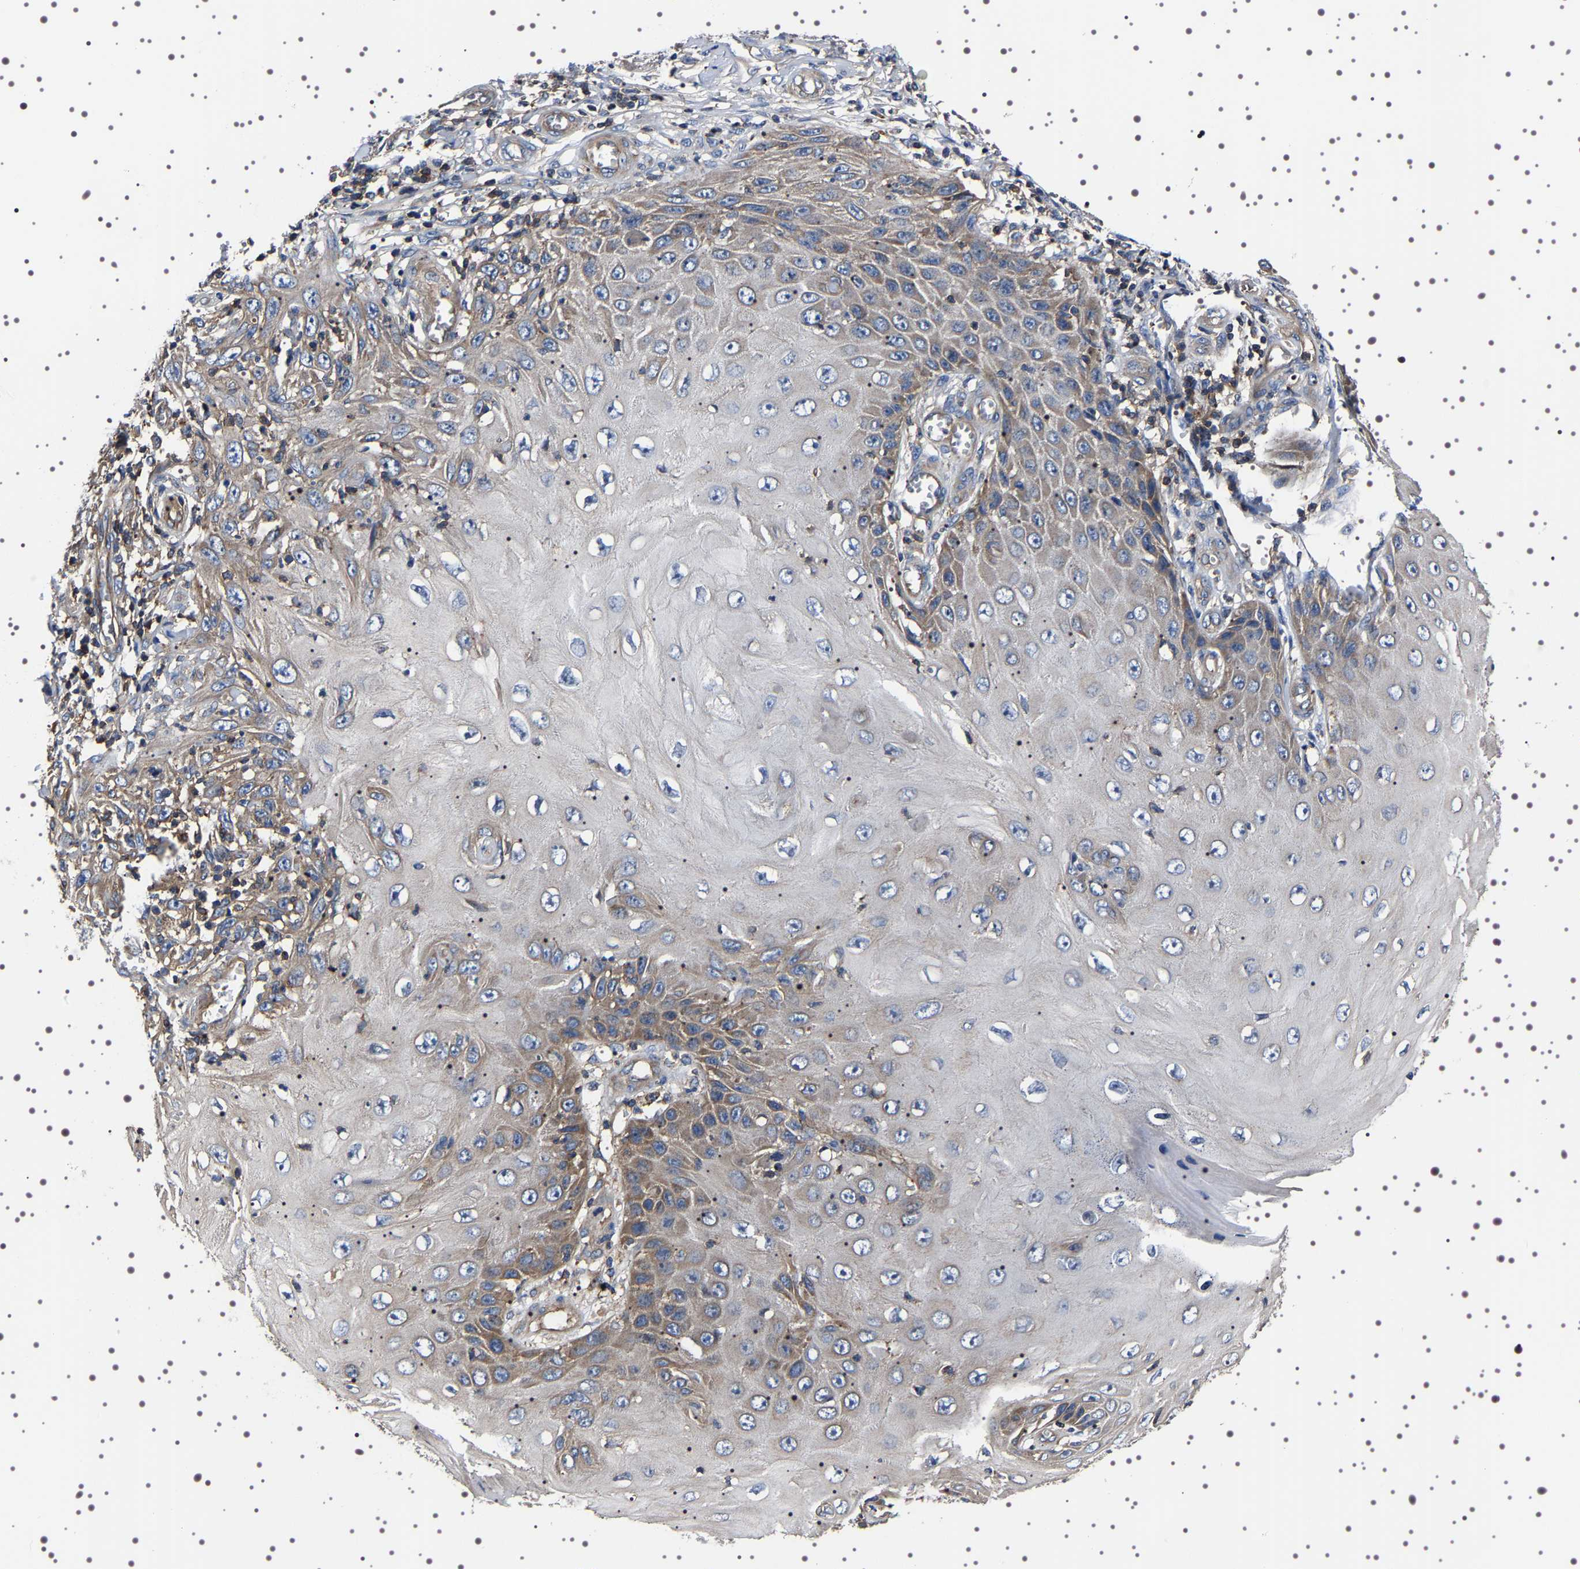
{"staining": {"intensity": "moderate", "quantity": ">75%", "location": "cytoplasmic/membranous"}, "tissue": "skin cancer", "cell_type": "Tumor cells", "image_type": "cancer", "snomed": [{"axis": "morphology", "description": "Squamous cell carcinoma, NOS"}, {"axis": "topography", "description": "Skin"}], "caption": "Immunohistochemical staining of human skin cancer (squamous cell carcinoma) shows moderate cytoplasmic/membranous protein staining in about >75% of tumor cells.", "gene": "WDR1", "patient": {"sex": "female", "age": 73}}